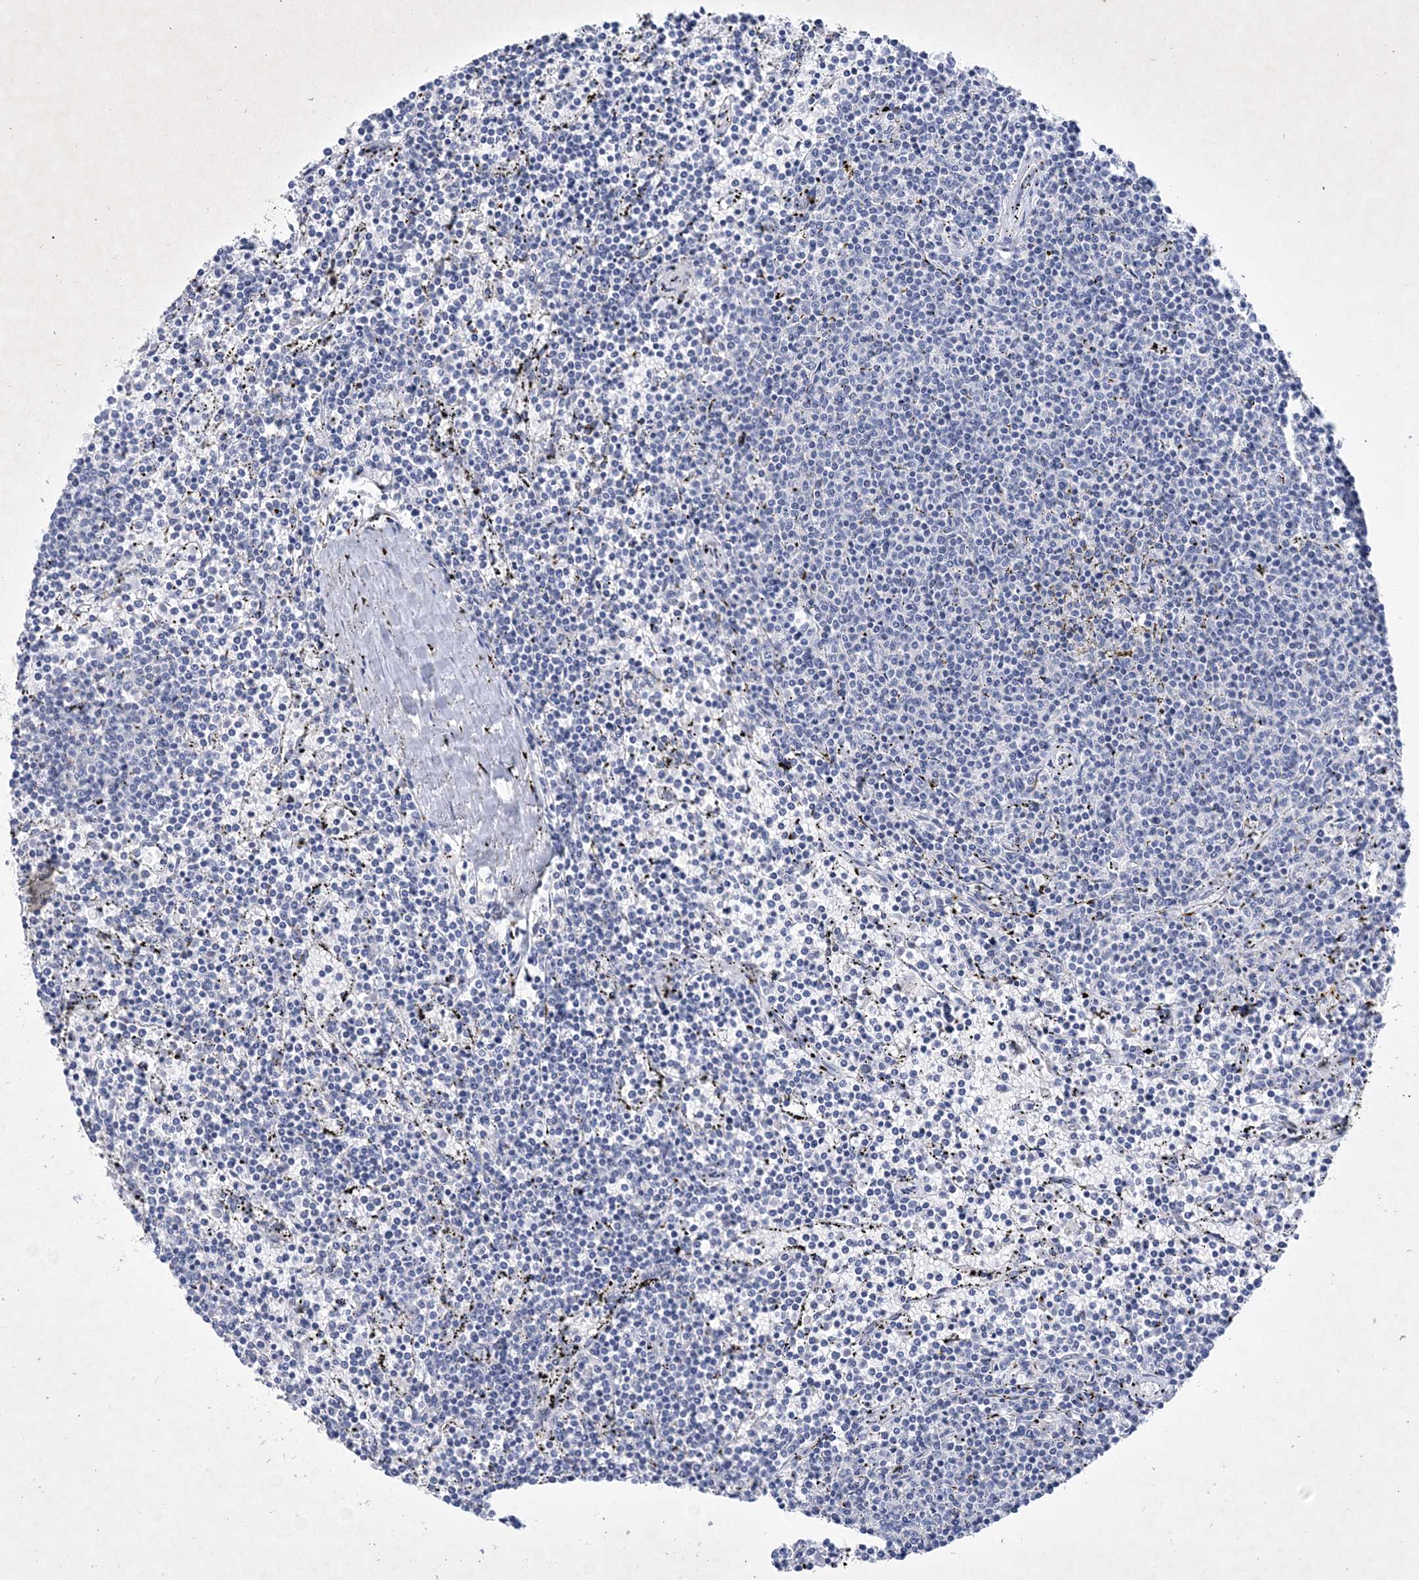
{"staining": {"intensity": "negative", "quantity": "none", "location": "none"}, "tissue": "lymphoma", "cell_type": "Tumor cells", "image_type": "cancer", "snomed": [{"axis": "morphology", "description": "Malignant lymphoma, non-Hodgkin's type, Low grade"}, {"axis": "topography", "description": "Spleen"}], "caption": "Photomicrograph shows no protein positivity in tumor cells of lymphoma tissue.", "gene": "COPS8", "patient": {"sex": "female", "age": 50}}